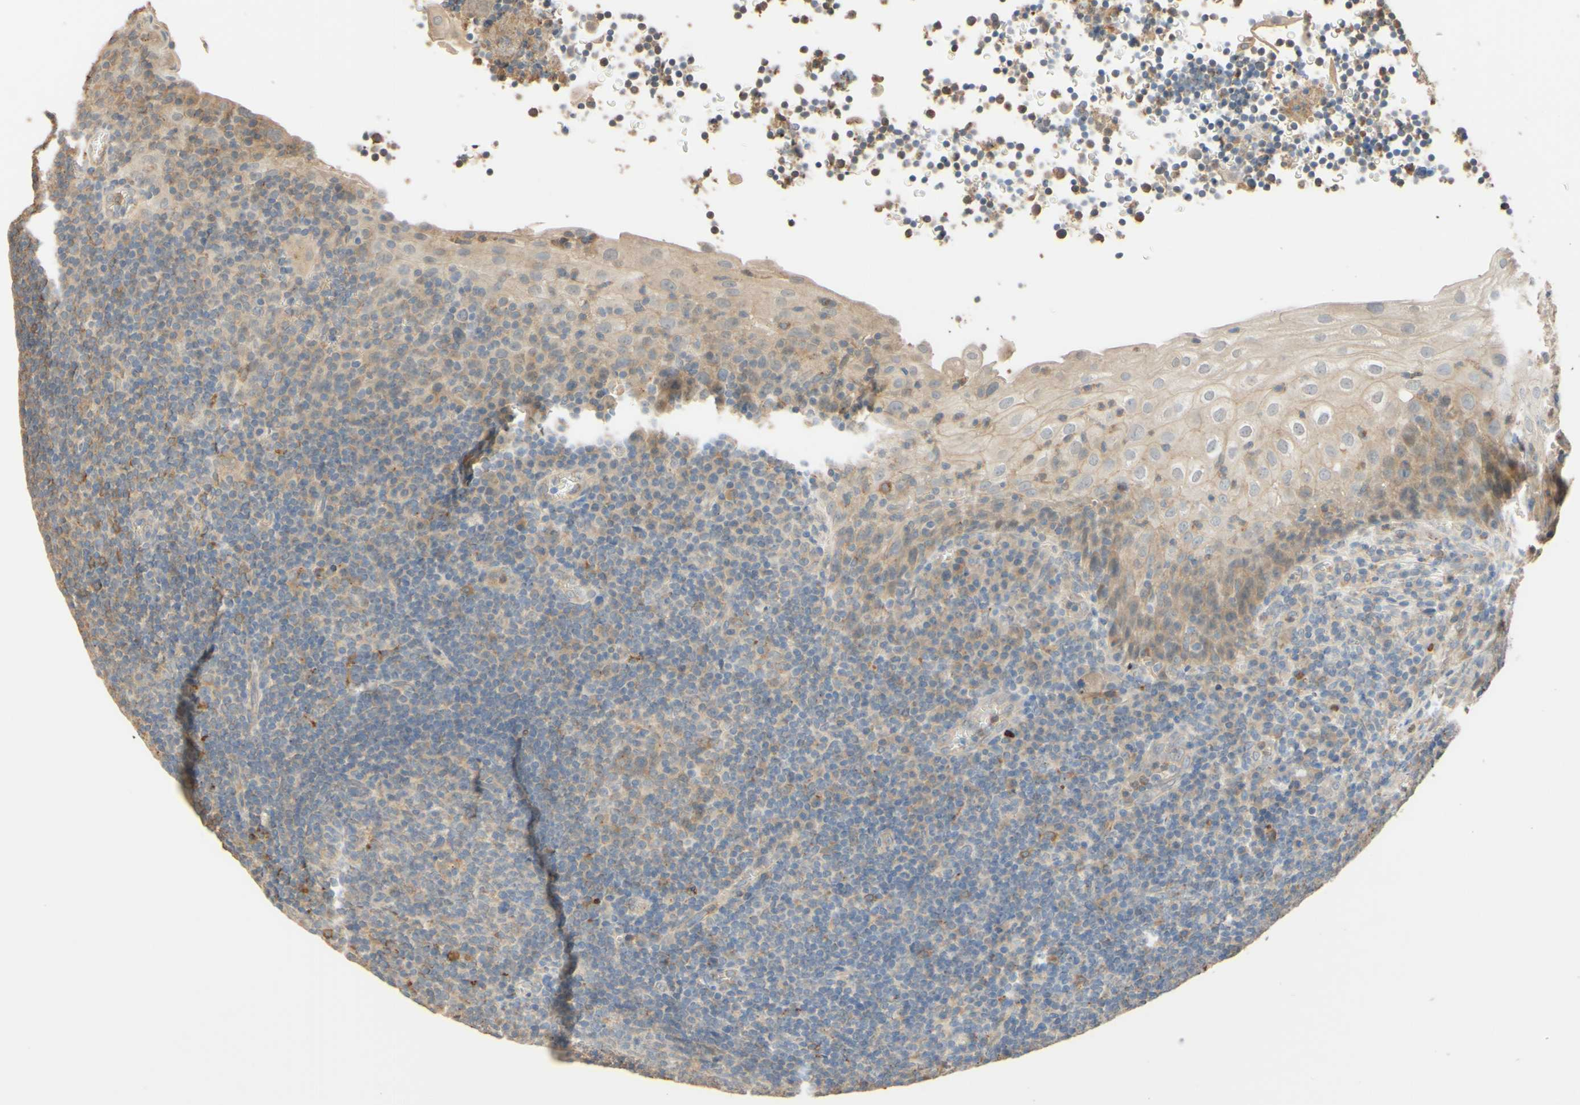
{"staining": {"intensity": "negative", "quantity": "none", "location": "none"}, "tissue": "tonsil", "cell_type": "Germinal center cells", "image_type": "normal", "snomed": [{"axis": "morphology", "description": "Normal tissue, NOS"}, {"axis": "topography", "description": "Tonsil"}], "caption": "A histopathology image of human tonsil is negative for staining in germinal center cells. The staining is performed using DAB (3,3'-diaminobenzidine) brown chromogen with nuclei counter-stained in using hematoxylin.", "gene": "SMIM19", "patient": {"sex": "male", "age": 37}}